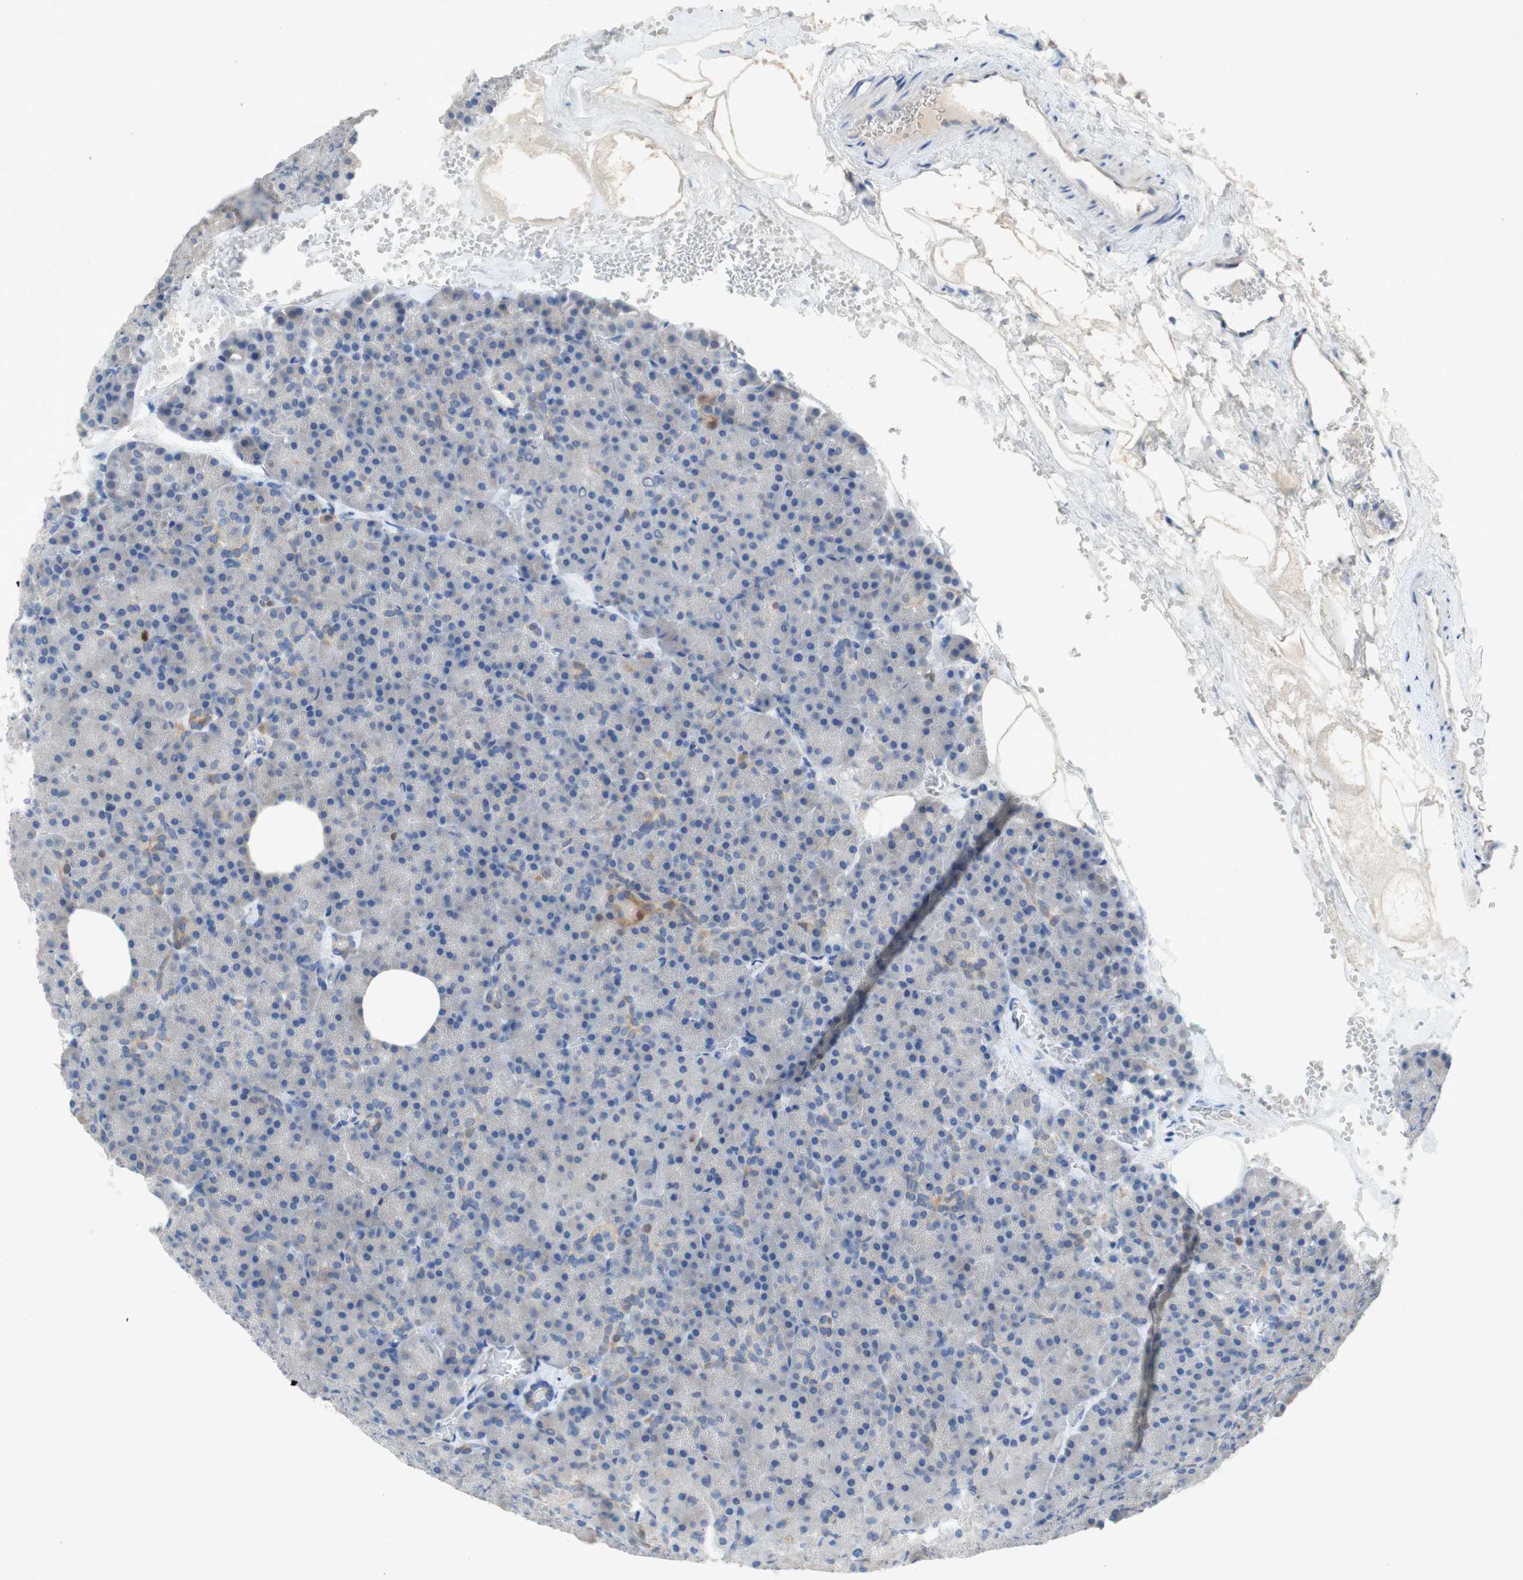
{"staining": {"intensity": "negative", "quantity": "none", "location": "none"}, "tissue": "pancreas", "cell_type": "Exocrine glandular cells", "image_type": "normal", "snomed": [{"axis": "morphology", "description": "Normal tissue, NOS"}, {"axis": "topography", "description": "Pancreas"}], "caption": "There is no significant positivity in exocrine glandular cells of pancreas. The staining was performed using DAB to visualize the protein expression in brown, while the nuclei were stained in blue with hematoxylin (Magnification: 20x).", "gene": "RELB", "patient": {"sex": "female", "age": 35}}